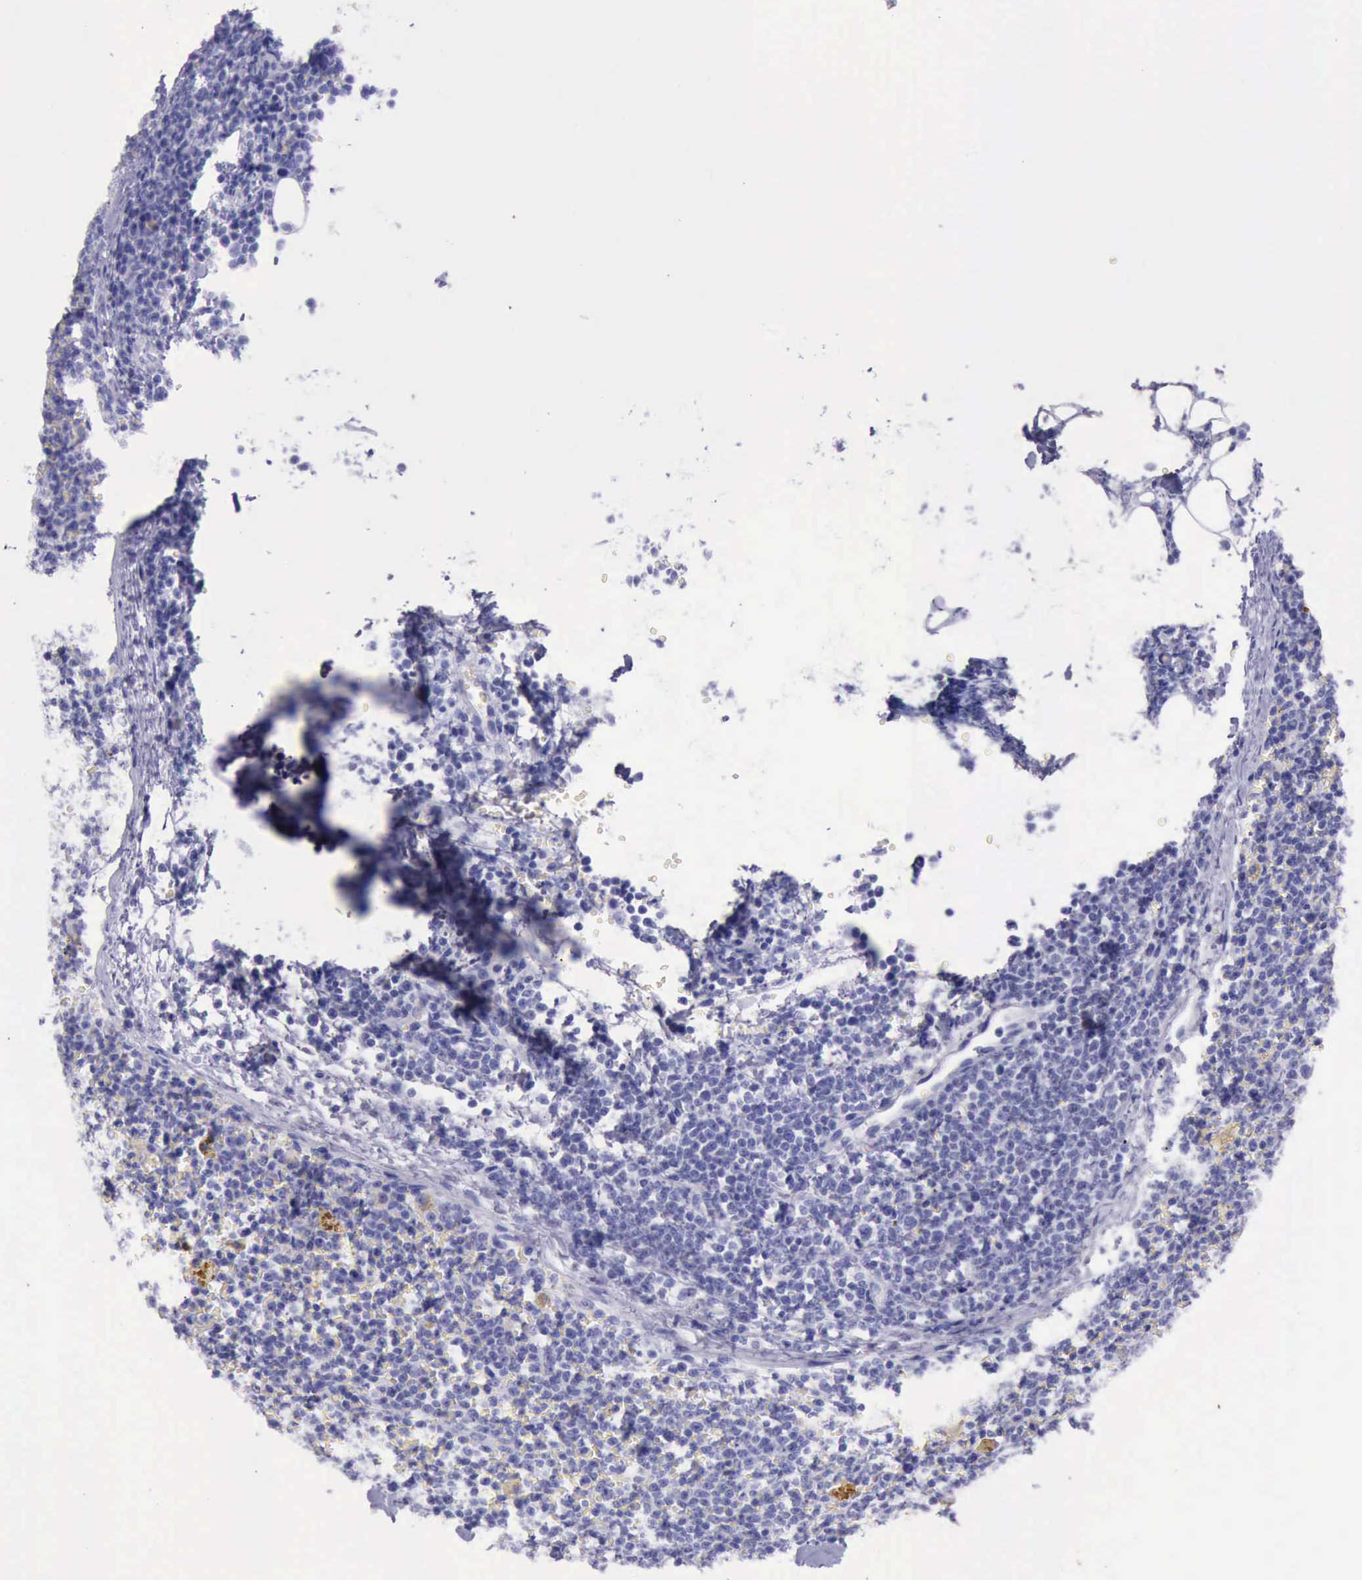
{"staining": {"intensity": "negative", "quantity": "none", "location": "none"}, "tissue": "lymphoma", "cell_type": "Tumor cells", "image_type": "cancer", "snomed": [{"axis": "morphology", "description": "Malignant lymphoma, non-Hodgkin's type, Low grade"}, {"axis": "topography", "description": "Lymph node"}], "caption": "A histopathology image of malignant lymphoma, non-Hodgkin's type (low-grade) stained for a protein shows no brown staining in tumor cells.", "gene": "KRT8", "patient": {"sex": "male", "age": 50}}